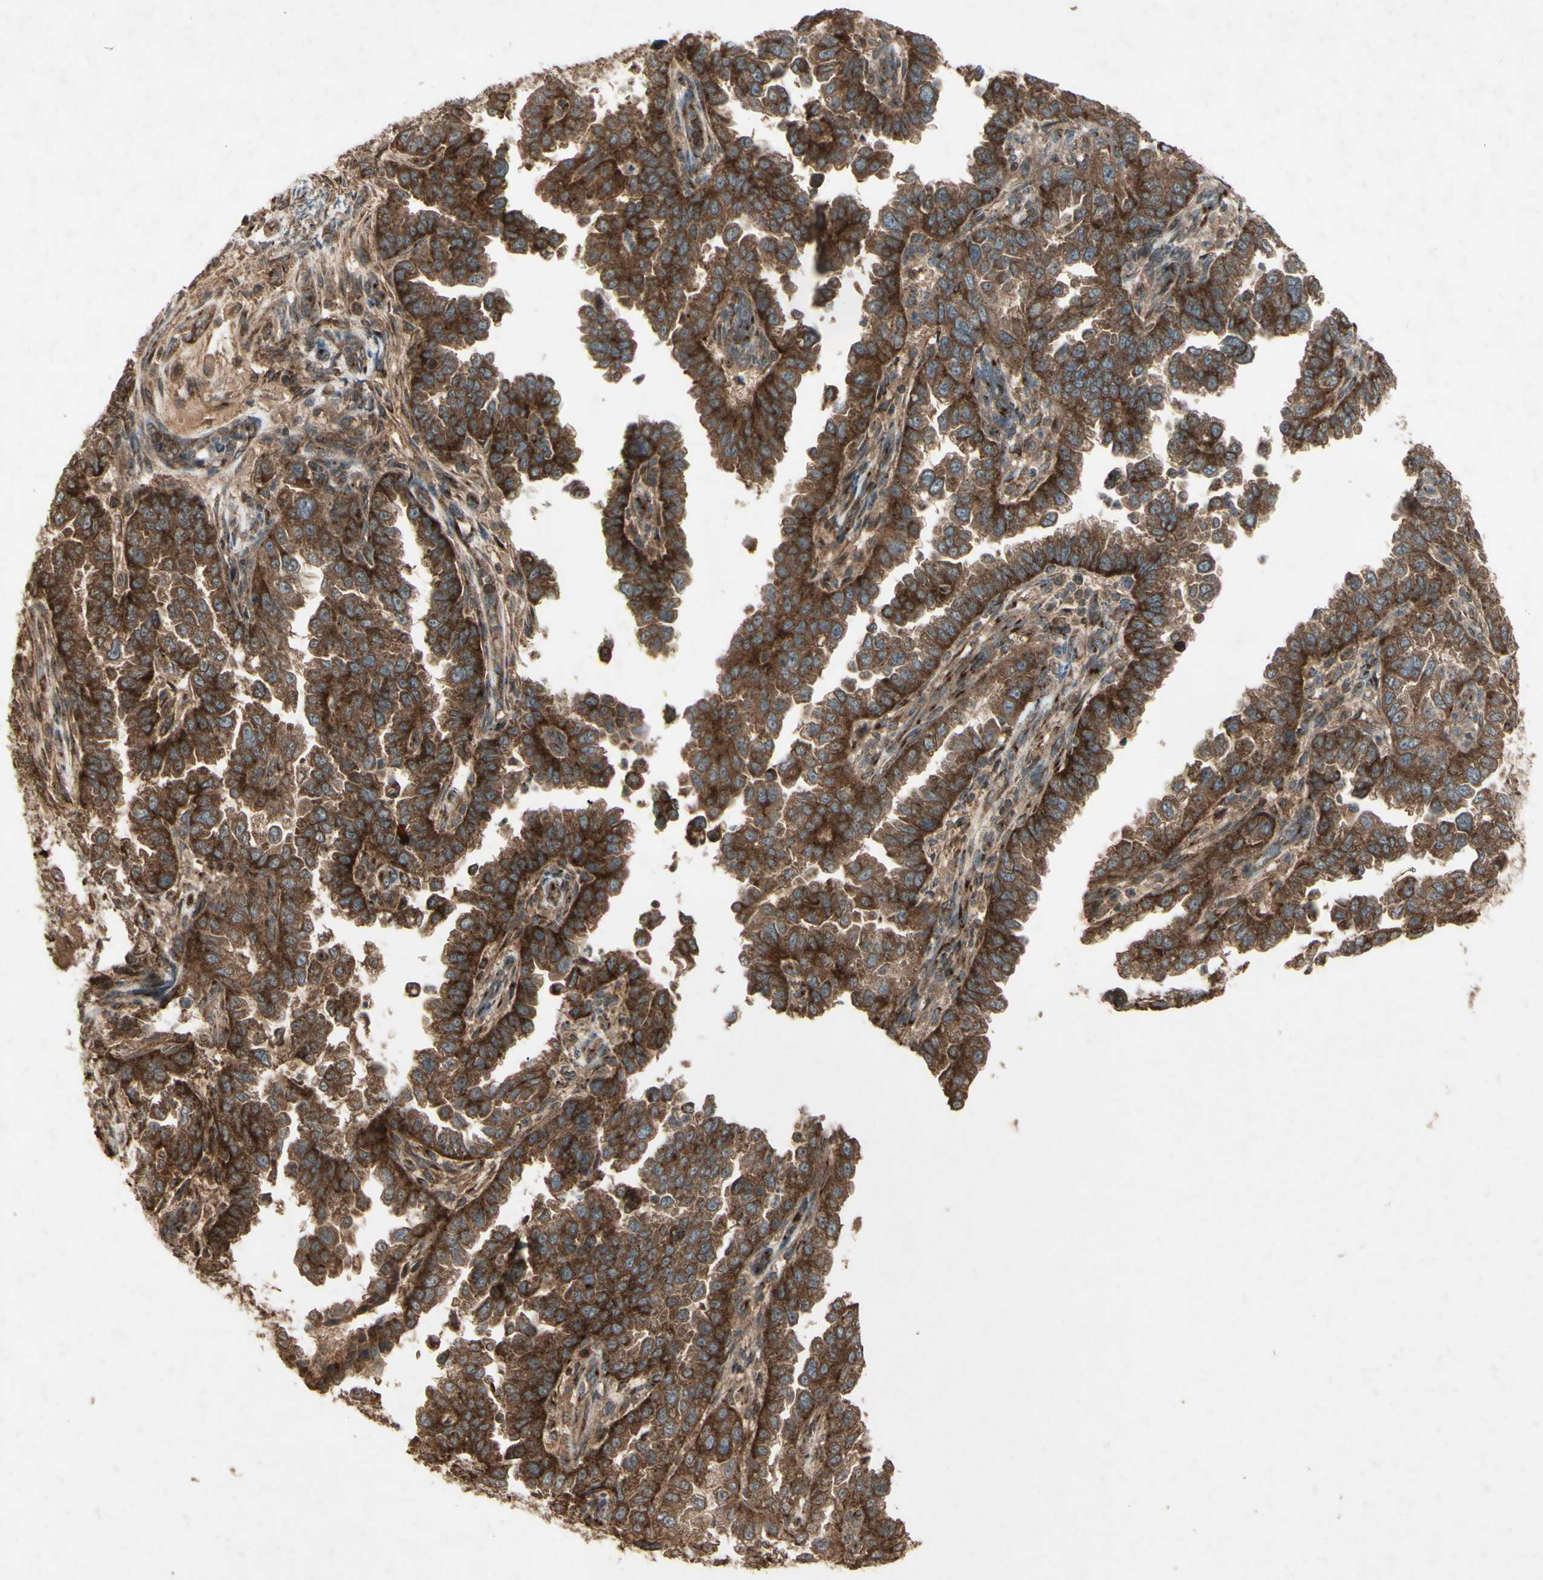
{"staining": {"intensity": "strong", "quantity": ">75%", "location": "cytoplasmic/membranous"}, "tissue": "endometrial cancer", "cell_type": "Tumor cells", "image_type": "cancer", "snomed": [{"axis": "morphology", "description": "Adenocarcinoma, NOS"}, {"axis": "topography", "description": "Endometrium"}], "caption": "Endometrial adenocarcinoma stained with a protein marker demonstrates strong staining in tumor cells.", "gene": "AP1G1", "patient": {"sex": "female", "age": 85}}